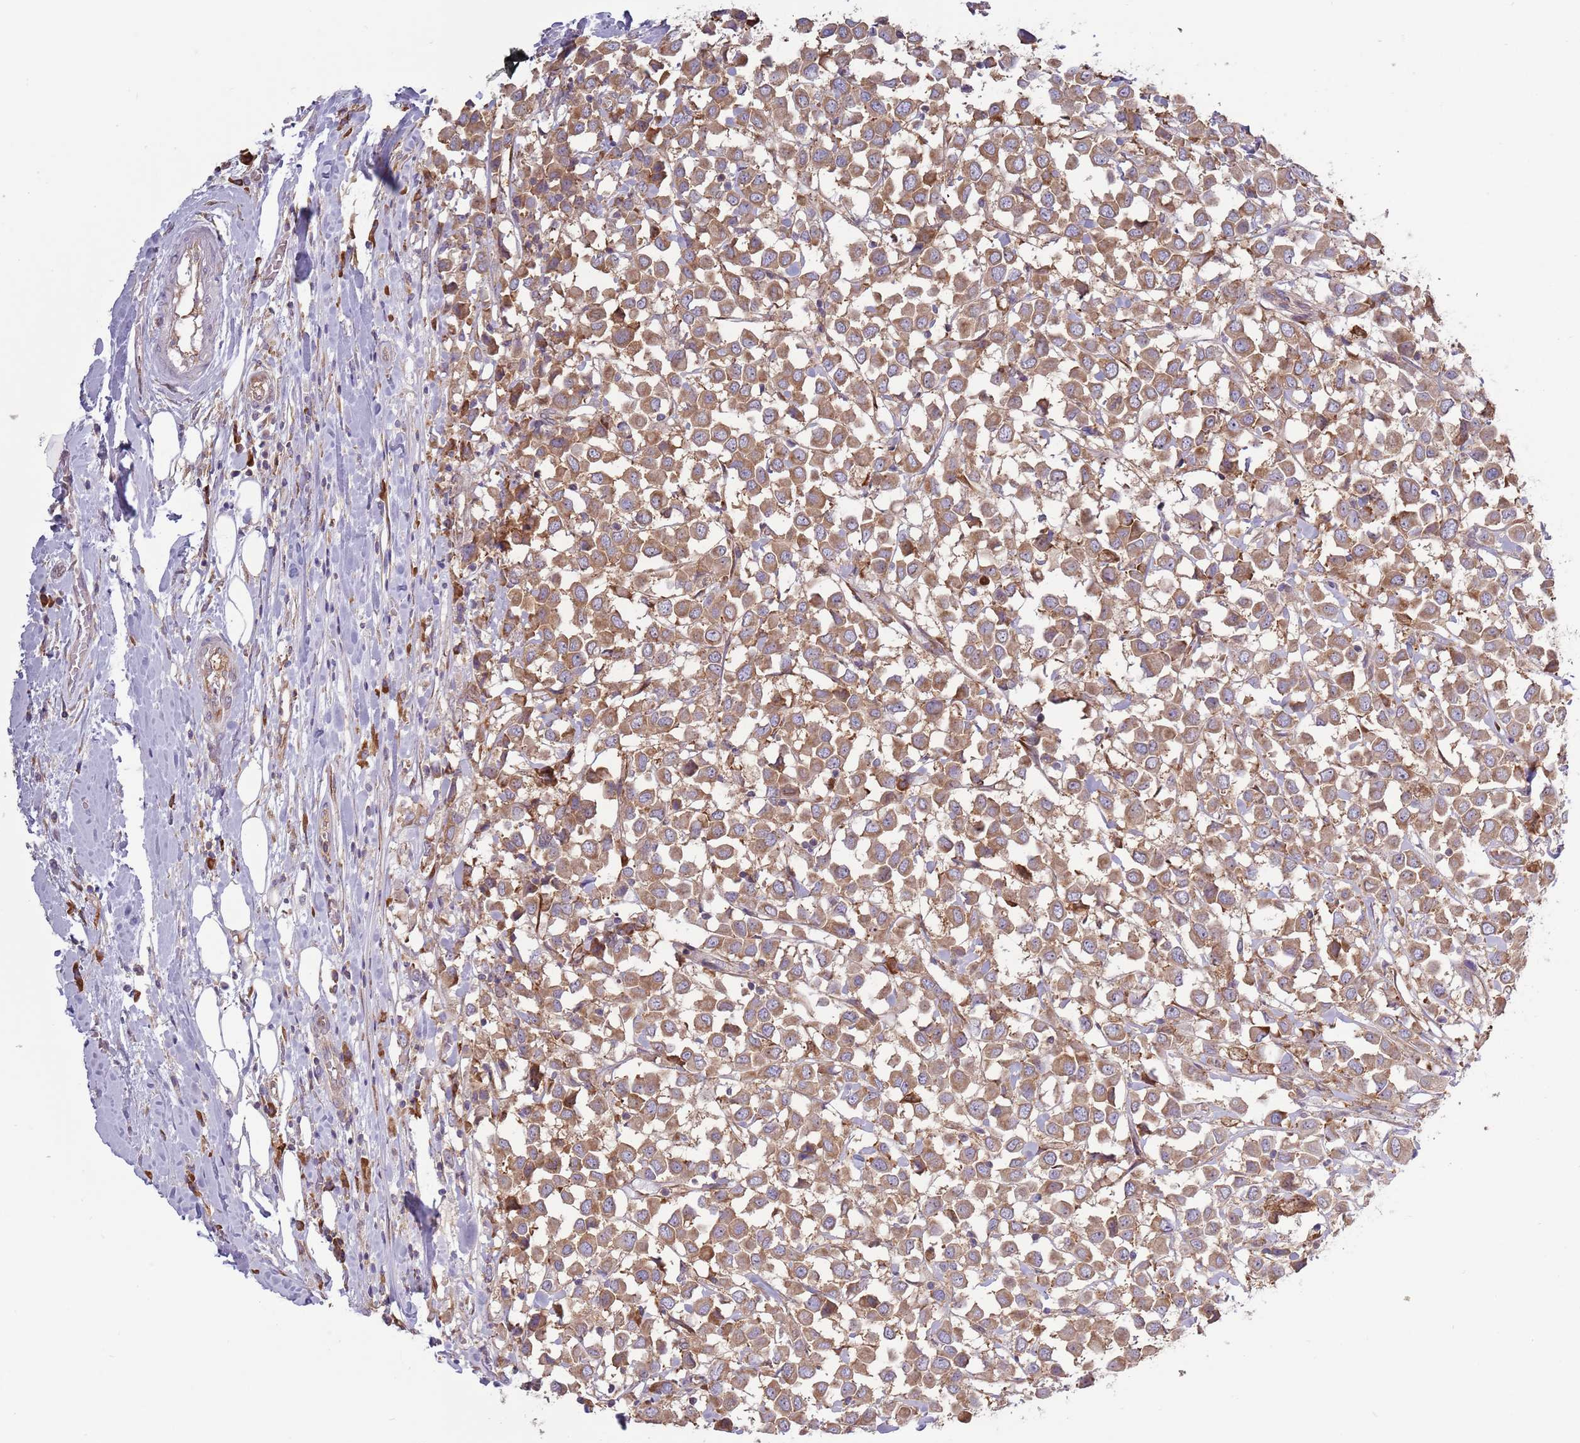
{"staining": {"intensity": "moderate", "quantity": ">75%", "location": "cytoplasmic/membranous"}, "tissue": "breast cancer", "cell_type": "Tumor cells", "image_type": "cancer", "snomed": [{"axis": "morphology", "description": "Duct carcinoma"}, {"axis": "topography", "description": "Breast"}], "caption": "IHC micrograph of infiltrating ductal carcinoma (breast) stained for a protein (brown), which reveals medium levels of moderate cytoplasmic/membranous staining in approximately >75% of tumor cells.", "gene": "RPL17-C18orf32", "patient": {"sex": "female", "age": 61}}